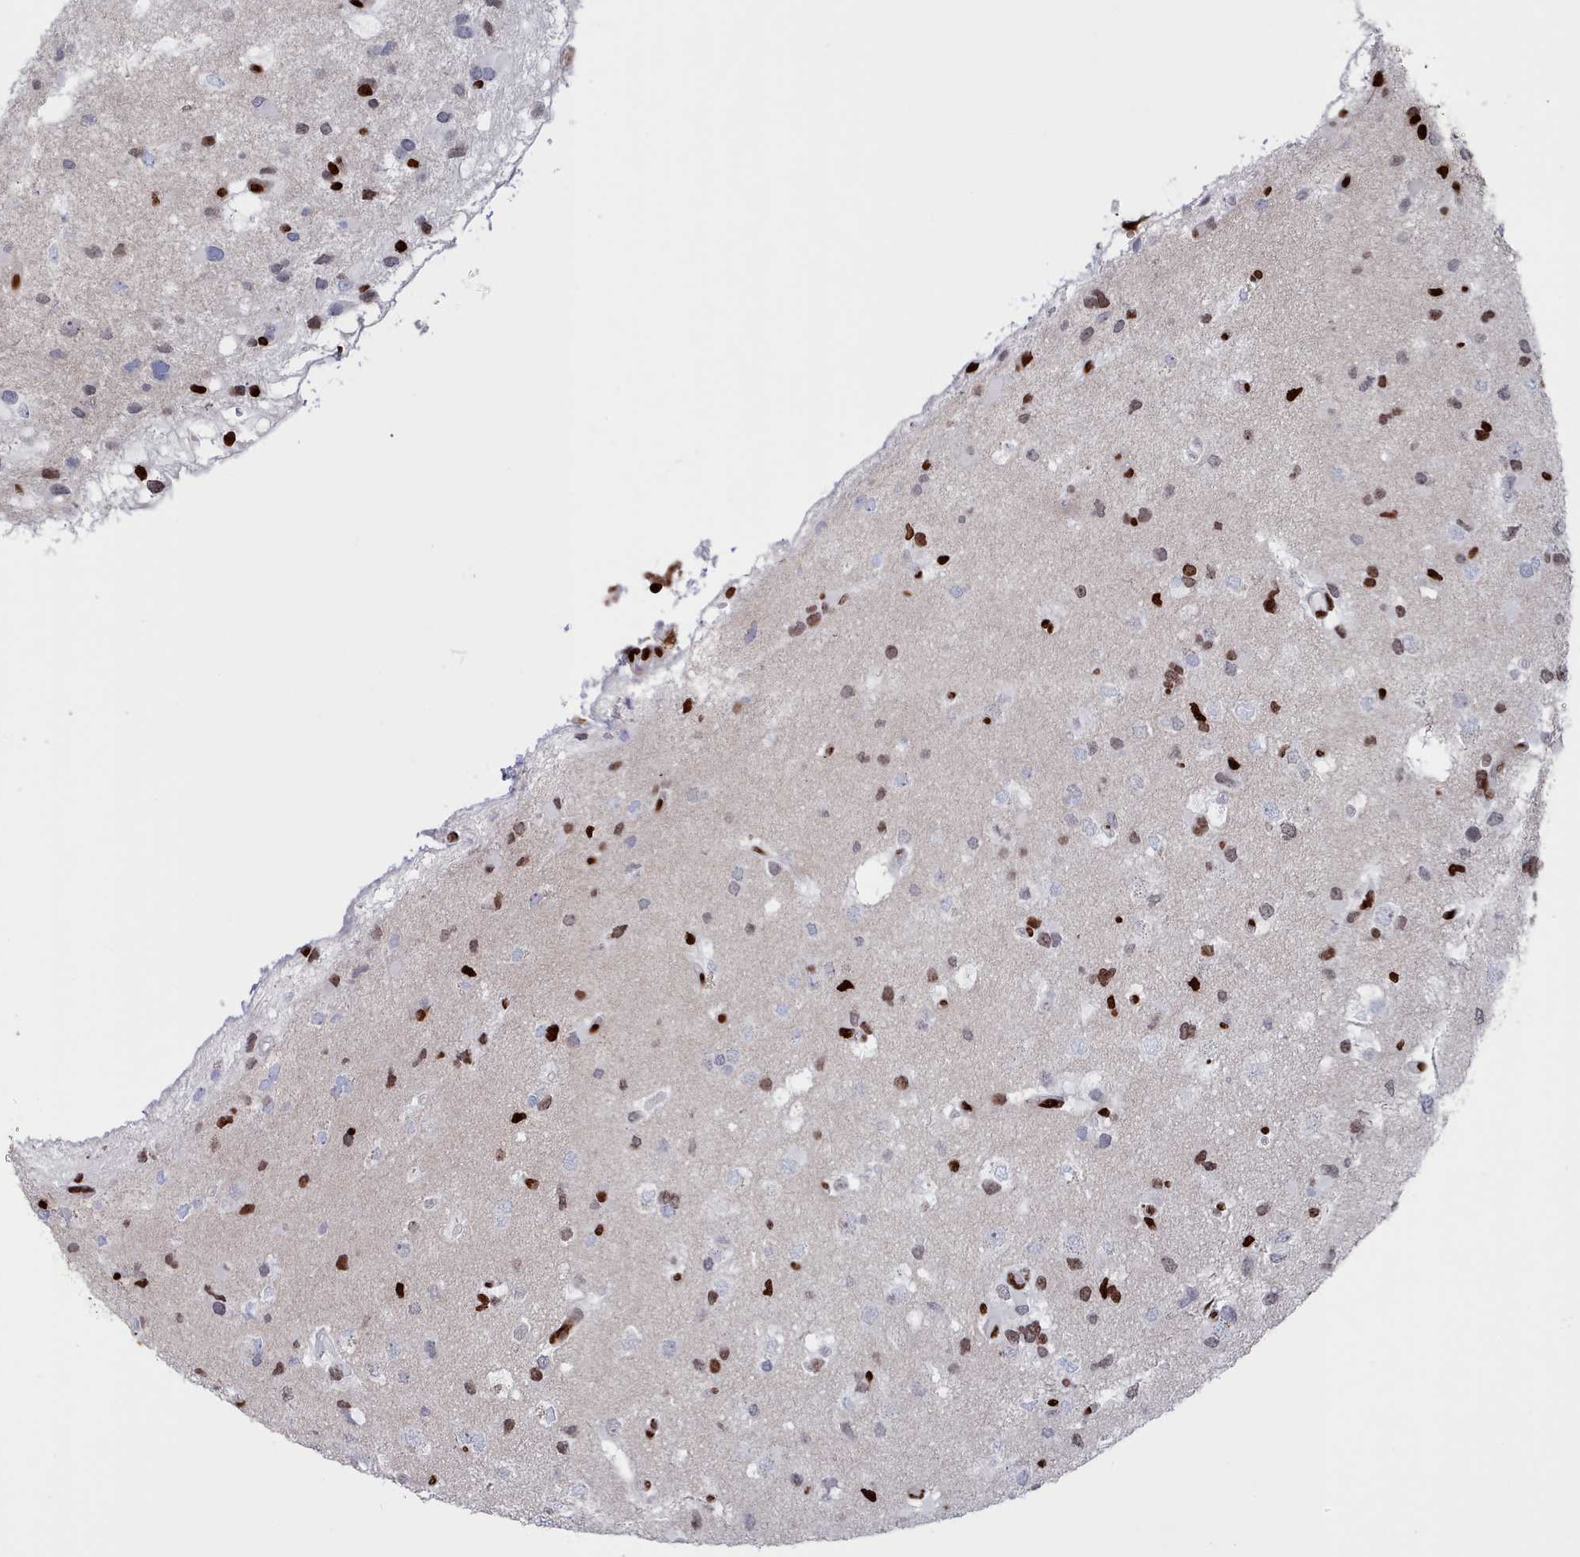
{"staining": {"intensity": "strong", "quantity": "<25%", "location": "nuclear"}, "tissue": "glioma", "cell_type": "Tumor cells", "image_type": "cancer", "snomed": [{"axis": "morphology", "description": "Glioma, malignant, High grade"}, {"axis": "topography", "description": "Brain"}], "caption": "High-grade glioma (malignant) was stained to show a protein in brown. There is medium levels of strong nuclear expression in approximately <25% of tumor cells.", "gene": "PCDHB12", "patient": {"sex": "male", "age": 53}}